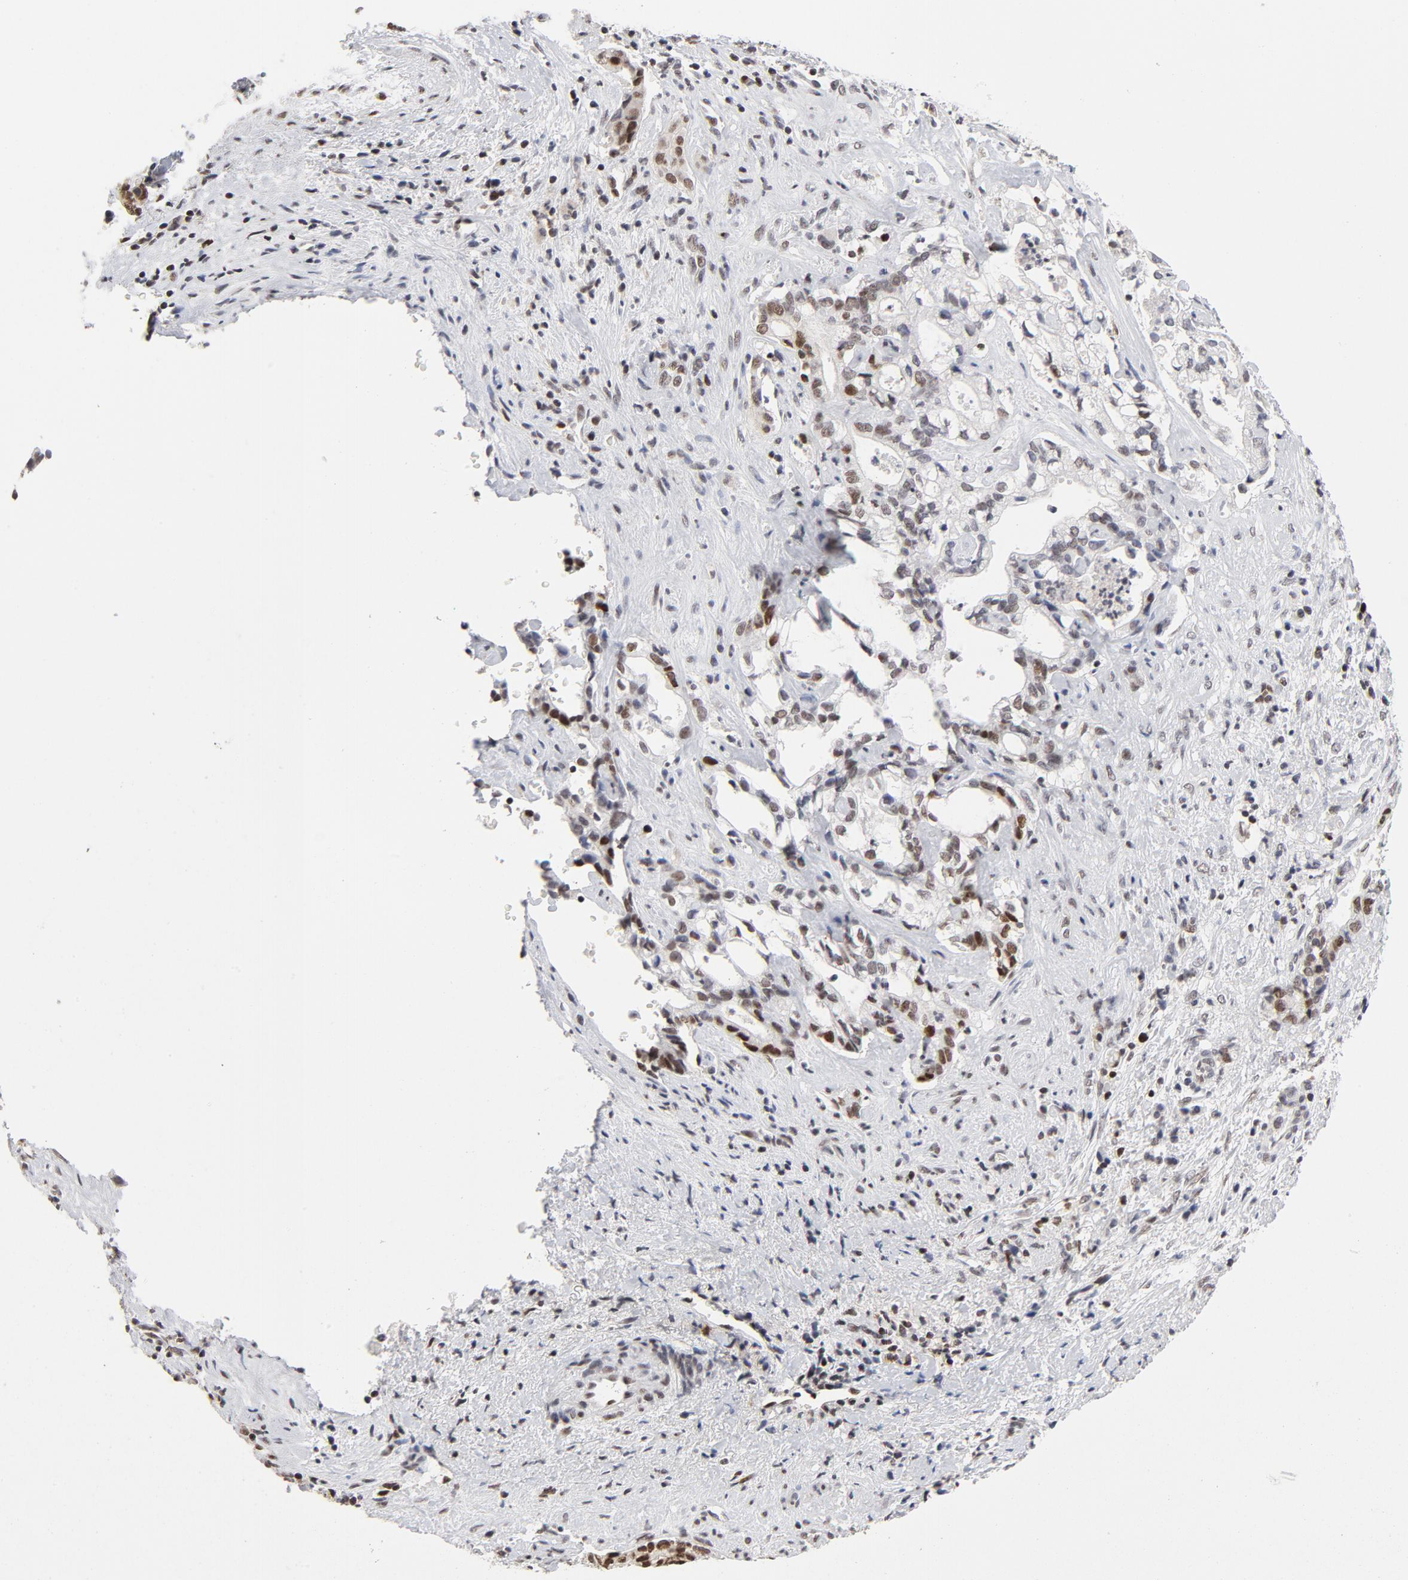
{"staining": {"intensity": "moderate", "quantity": "25%-75%", "location": "nuclear"}, "tissue": "liver cancer", "cell_type": "Tumor cells", "image_type": "cancer", "snomed": [{"axis": "morphology", "description": "Cholangiocarcinoma"}, {"axis": "topography", "description": "Liver"}], "caption": "Brown immunohistochemical staining in human liver cholangiocarcinoma reveals moderate nuclear positivity in about 25%-75% of tumor cells.", "gene": "RFC4", "patient": {"sex": "male", "age": 57}}